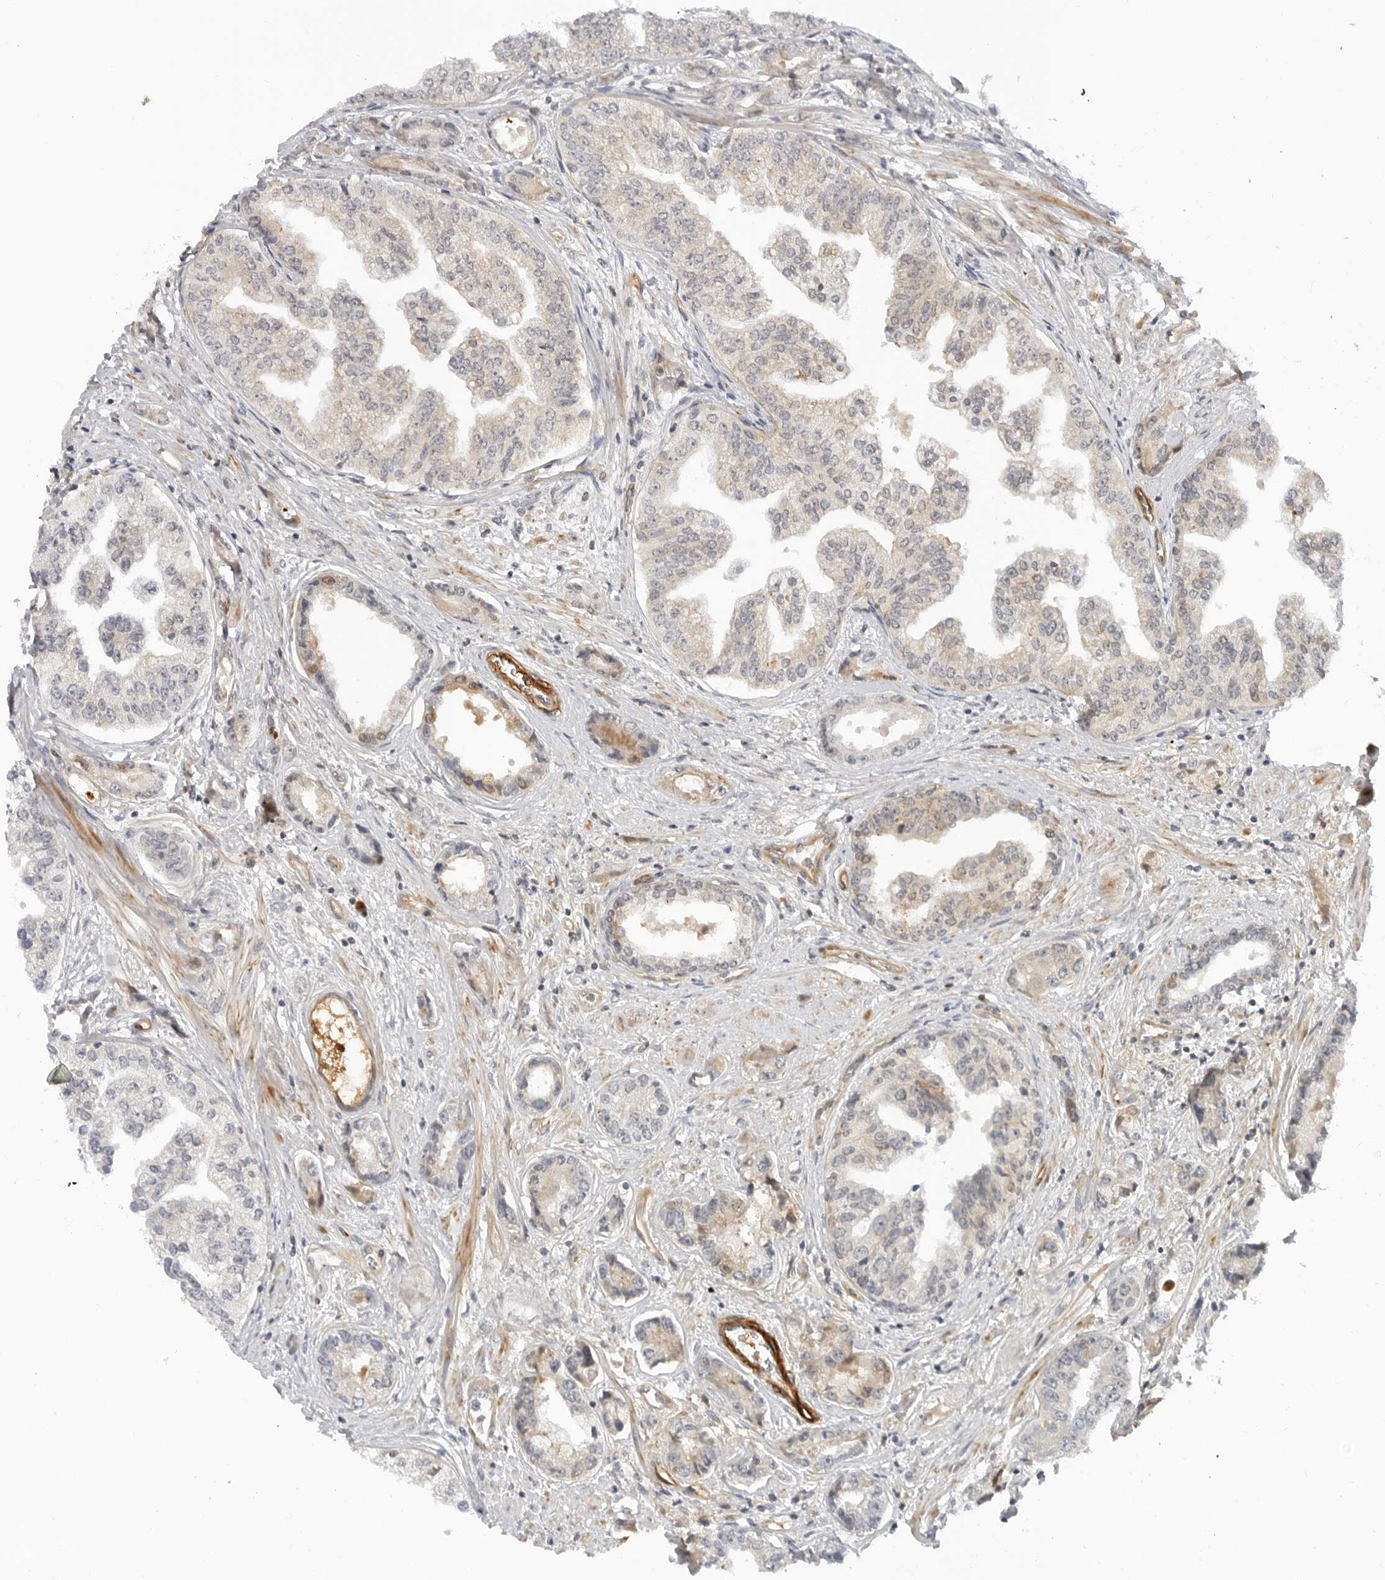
{"staining": {"intensity": "negative", "quantity": "none", "location": "none"}, "tissue": "prostate cancer", "cell_type": "Tumor cells", "image_type": "cancer", "snomed": [{"axis": "morphology", "description": "Adenocarcinoma, High grade"}, {"axis": "topography", "description": "Prostate"}], "caption": "Protein analysis of prostate cancer (adenocarcinoma (high-grade)) exhibits no significant expression in tumor cells. (DAB immunohistochemistry (IHC) visualized using brightfield microscopy, high magnification).", "gene": "SUGCT", "patient": {"sex": "male", "age": 61}}